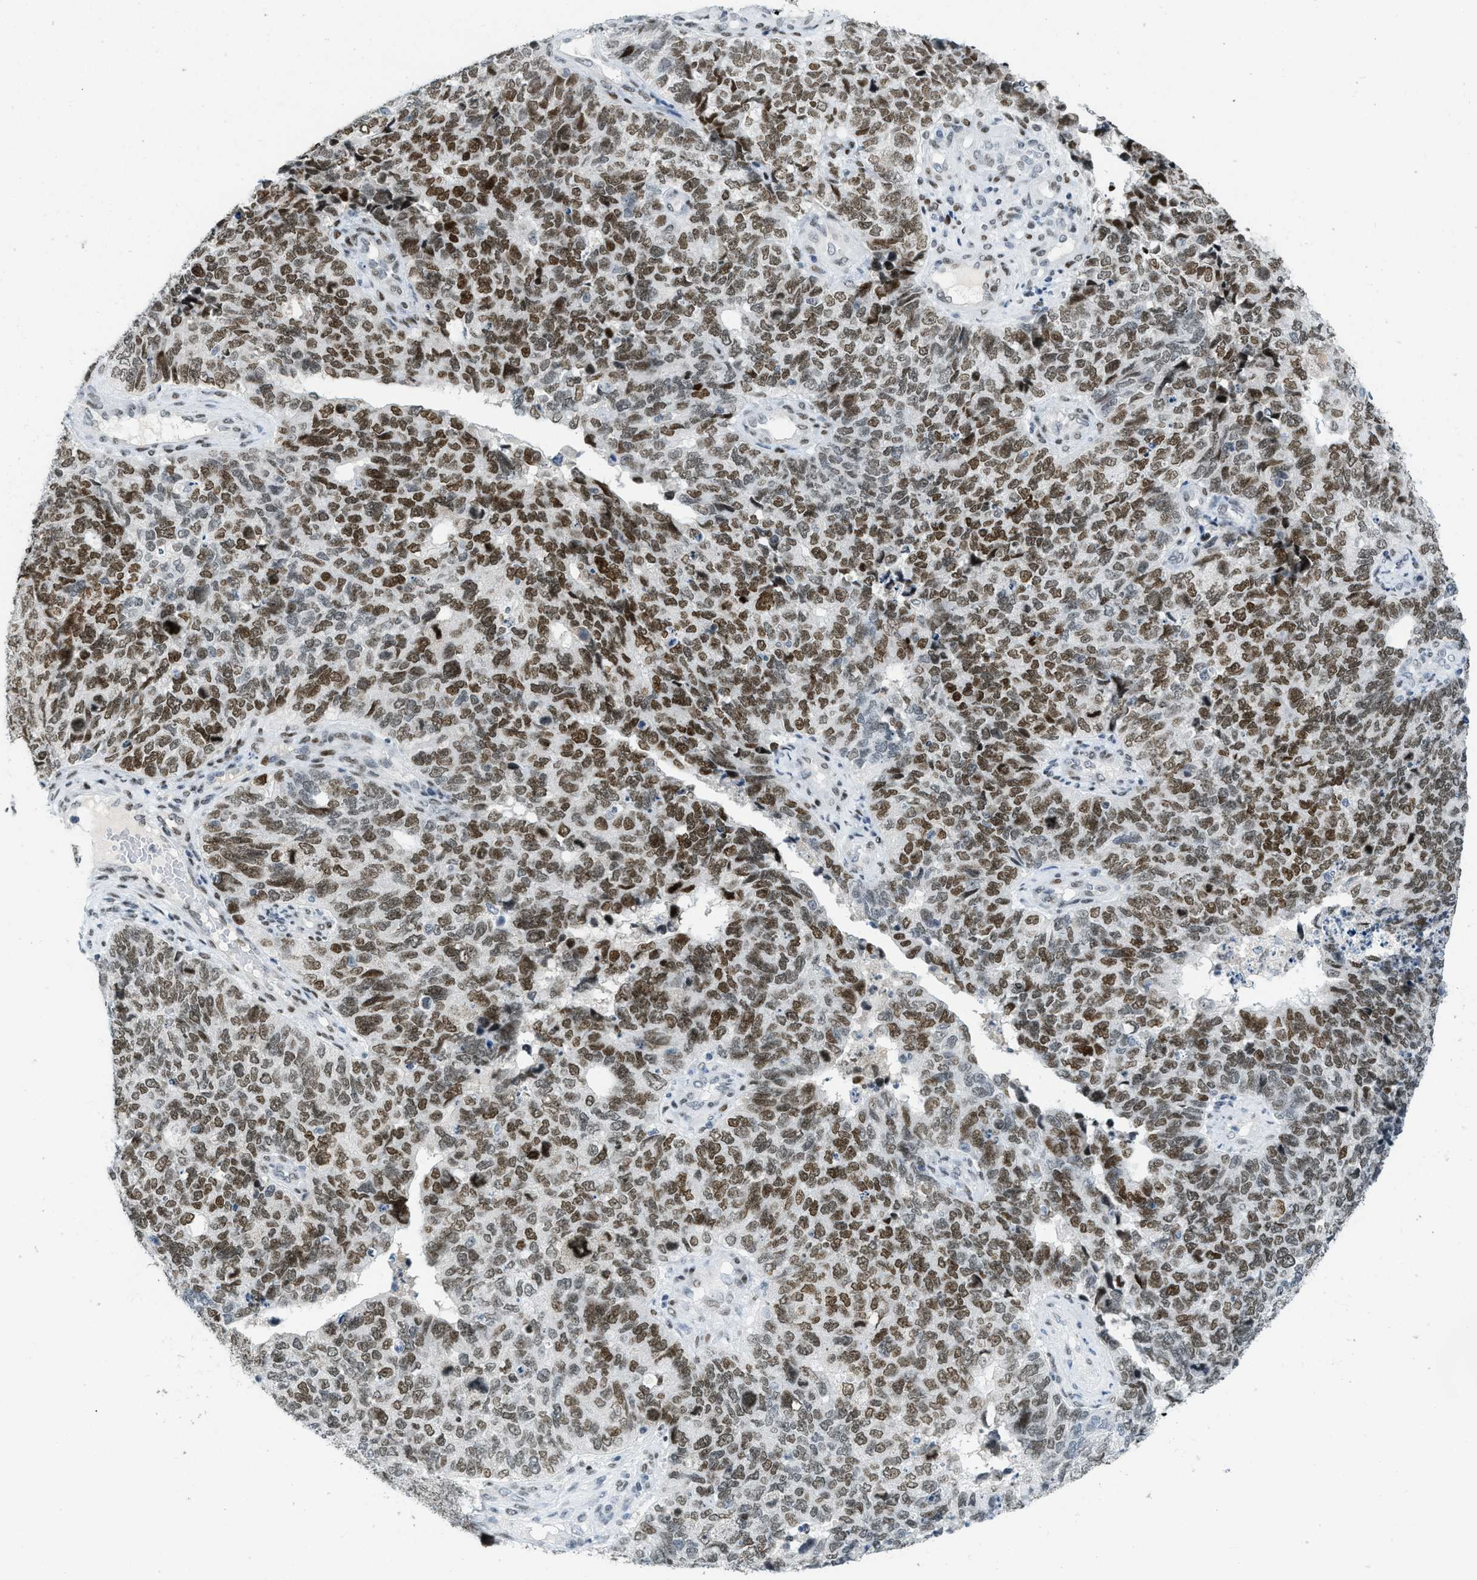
{"staining": {"intensity": "moderate", "quantity": ">75%", "location": "nuclear"}, "tissue": "cervical cancer", "cell_type": "Tumor cells", "image_type": "cancer", "snomed": [{"axis": "morphology", "description": "Squamous cell carcinoma, NOS"}, {"axis": "topography", "description": "Cervix"}], "caption": "Immunohistochemical staining of cervical squamous cell carcinoma shows medium levels of moderate nuclear expression in about >75% of tumor cells.", "gene": "PBX1", "patient": {"sex": "female", "age": 63}}